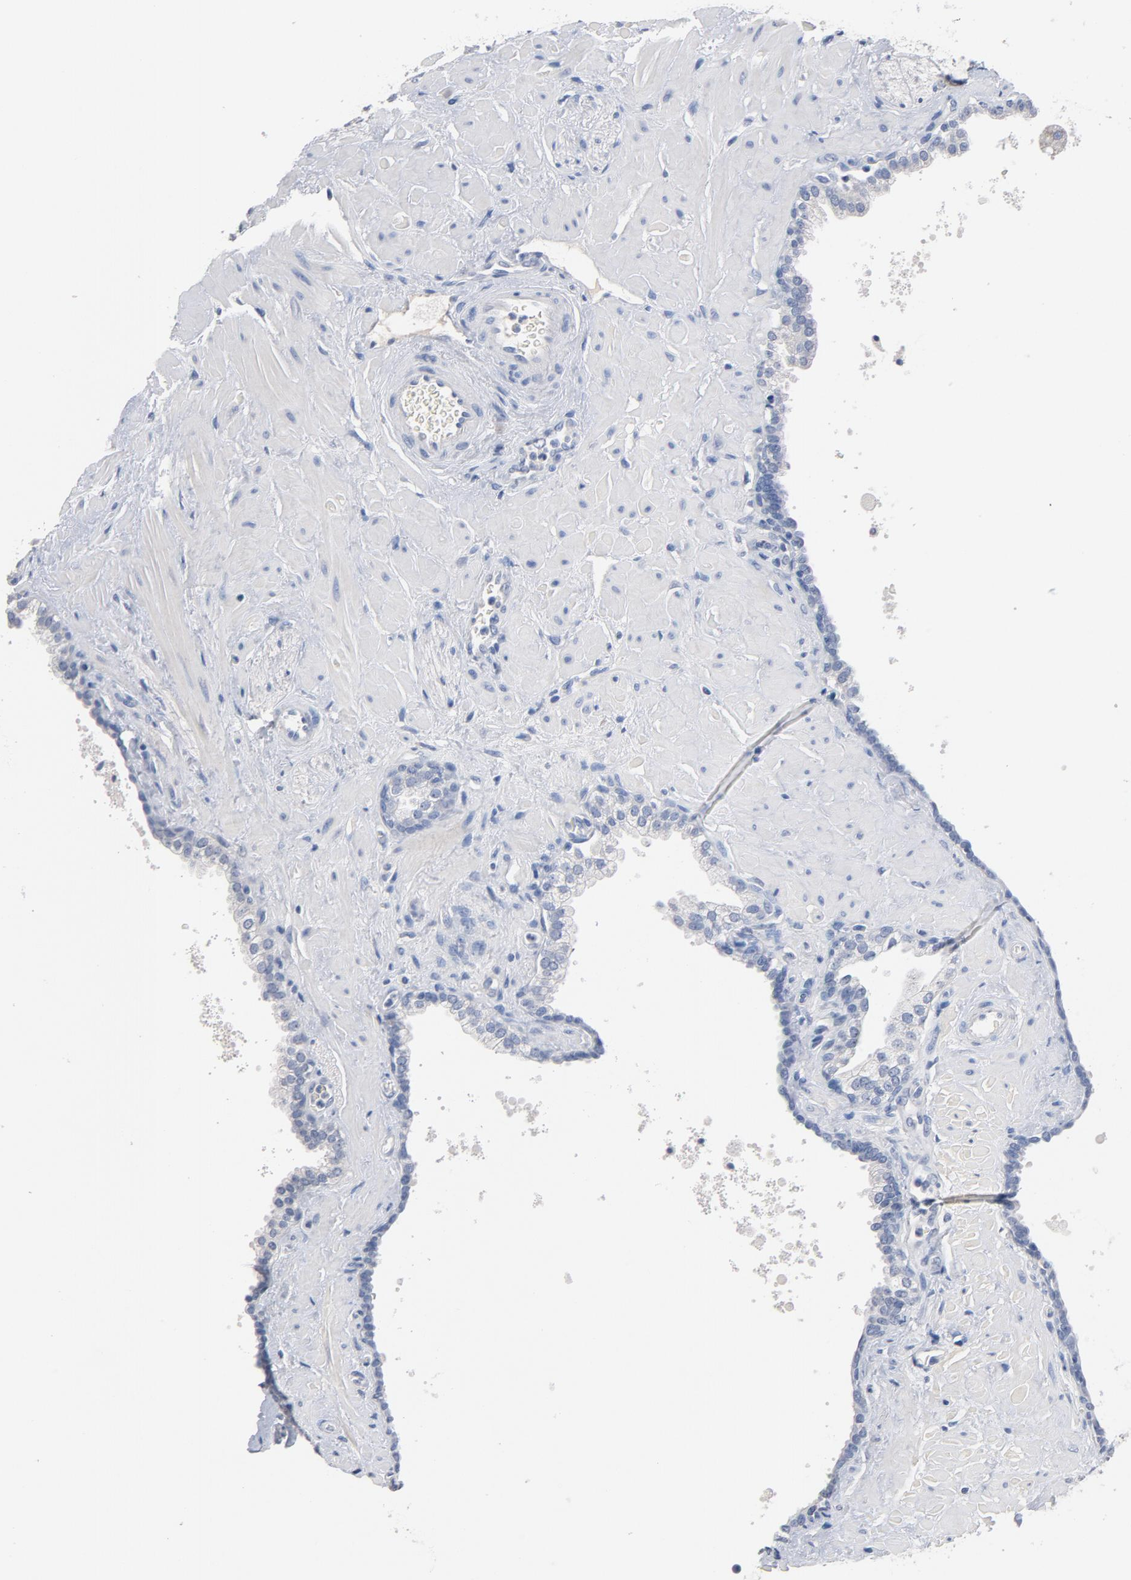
{"staining": {"intensity": "negative", "quantity": "none", "location": "none"}, "tissue": "prostate", "cell_type": "Glandular cells", "image_type": "normal", "snomed": [{"axis": "morphology", "description": "Normal tissue, NOS"}, {"axis": "topography", "description": "Prostate"}], "caption": "Glandular cells are negative for brown protein staining in benign prostate. Brightfield microscopy of immunohistochemistry stained with DAB (brown) and hematoxylin (blue), captured at high magnification.", "gene": "ZCCHC13", "patient": {"sex": "male", "age": 60}}